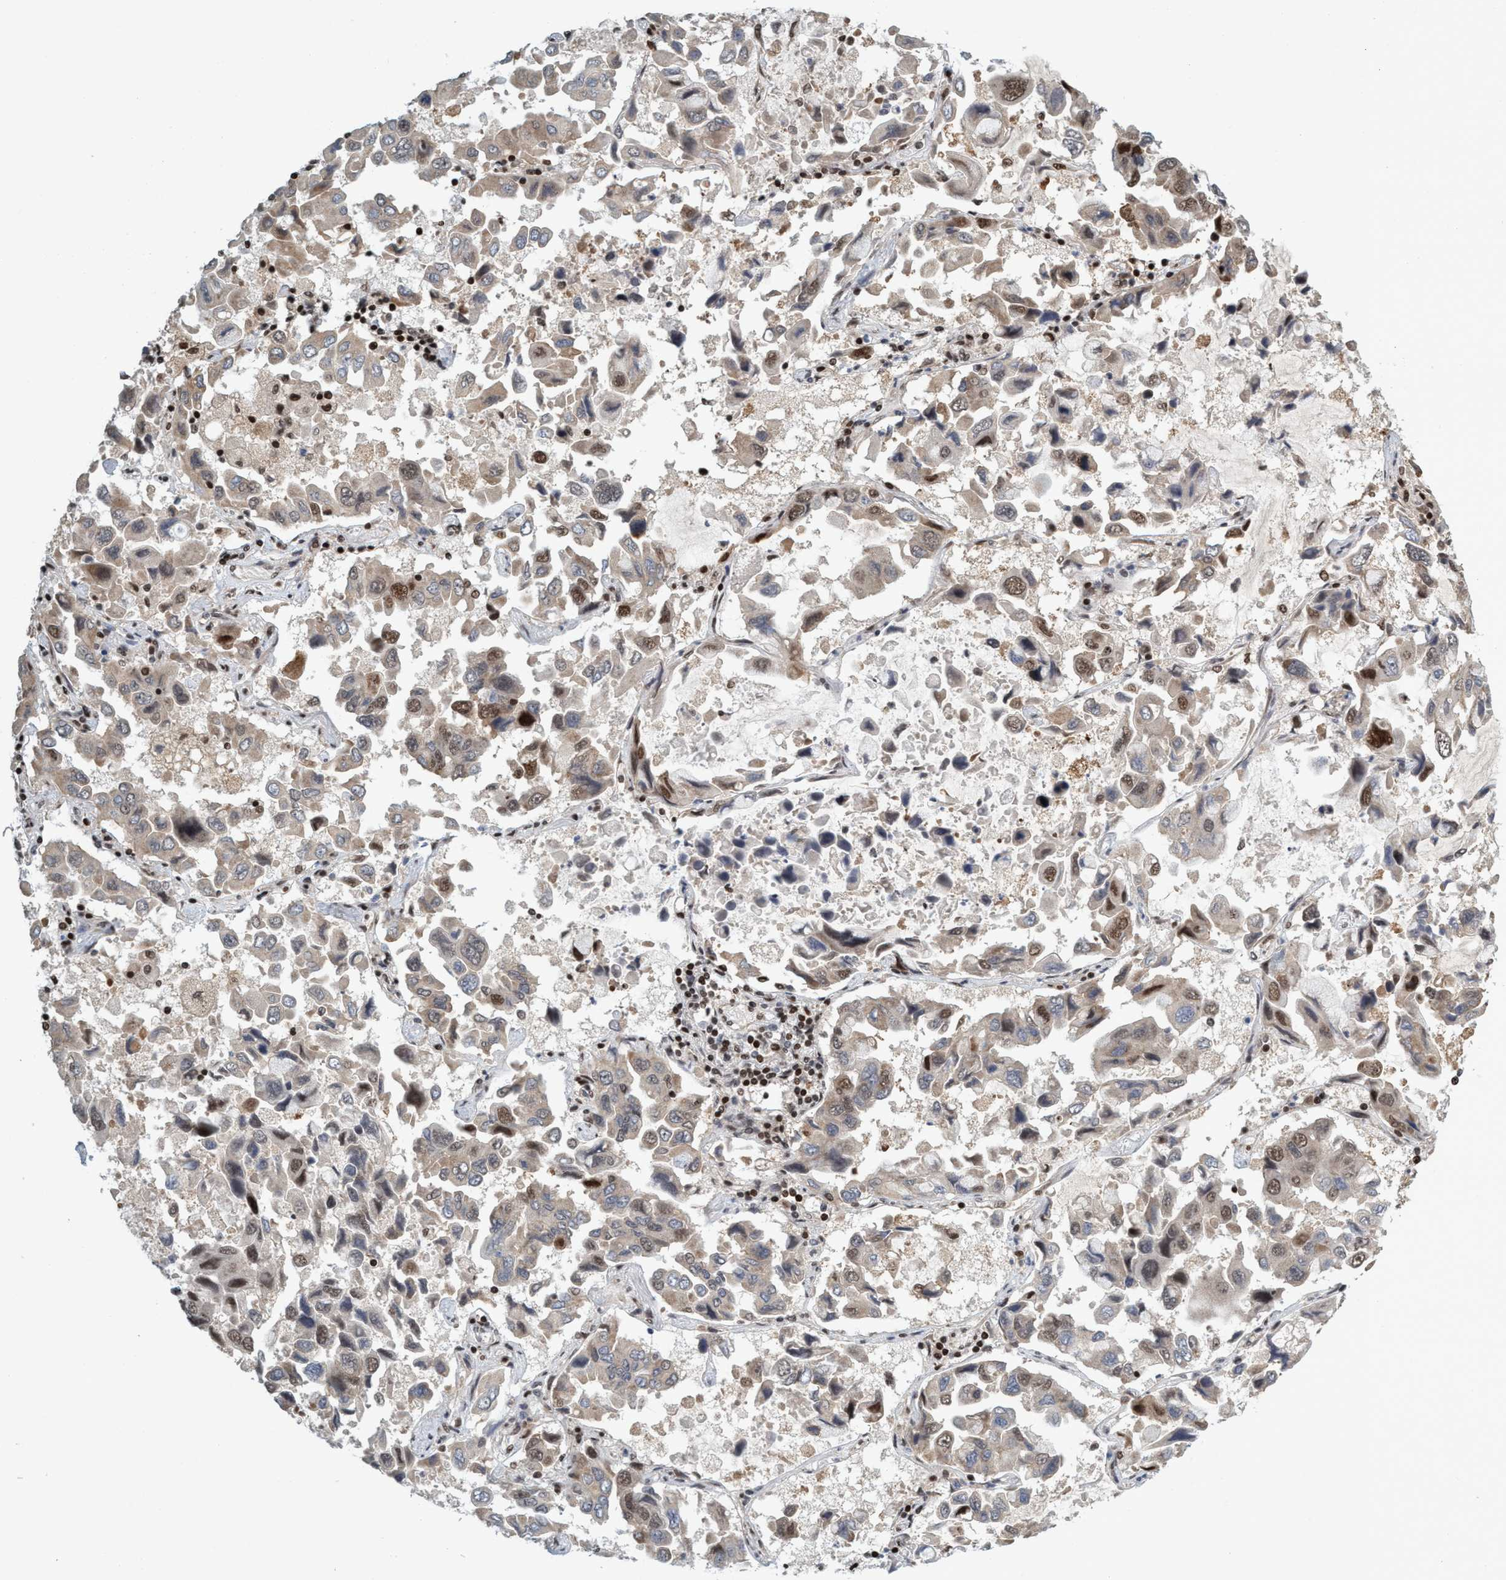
{"staining": {"intensity": "moderate", "quantity": "25%-75%", "location": "nuclear"}, "tissue": "lung cancer", "cell_type": "Tumor cells", "image_type": "cancer", "snomed": [{"axis": "morphology", "description": "Adenocarcinoma, NOS"}, {"axis": "topography", "description": "Lung"}], "caption": "An immunohistochemistry histopathology image of tumor tissue is shown. Protein staining in brown highlights moderate nuclear positivity in adenocarcinoma (lung) within tumor cells.", "gene": "SMCR8", "patient": {"sex": "male", "age": 64}}